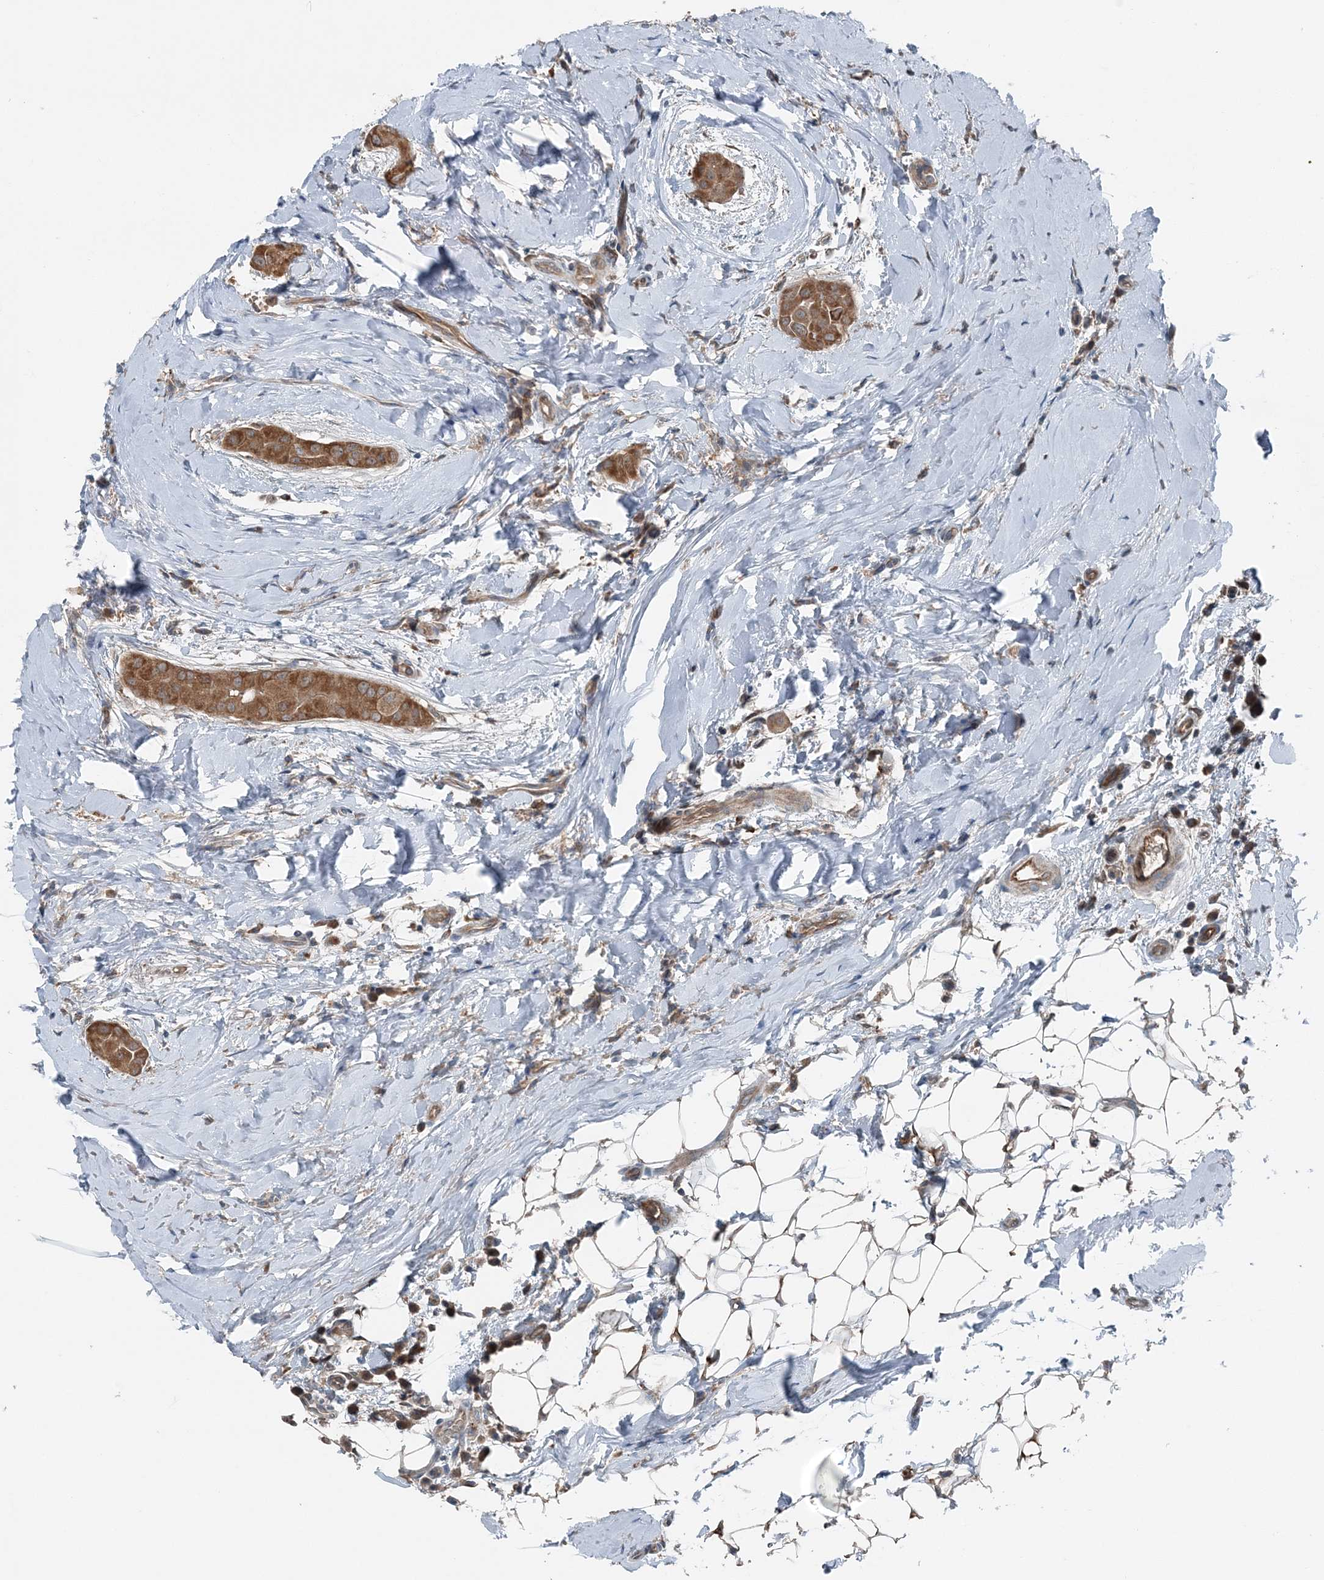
{"staining": {"intensity": "moderate", "quantity": ">75%", "location": "cytoplasmic/membranous"}, "tissue": "thyroid cancer", "cell_type": "Tumor cells", "image_type": "cancer", "snomed": [{"axis": "morphology", "description": "Papillary adenocarcinoma, NOS"}, {"axis": "topography", "description": "Thyroid gland"}], "caption": "Brown immunohistochemical staining in thyroid cancer reveals moderate cytoplasmic/membranous expression in approximately >75% of tumor cells.", "gene": "ASNSD1", "patient": {"sex": "male", "age": 33}}